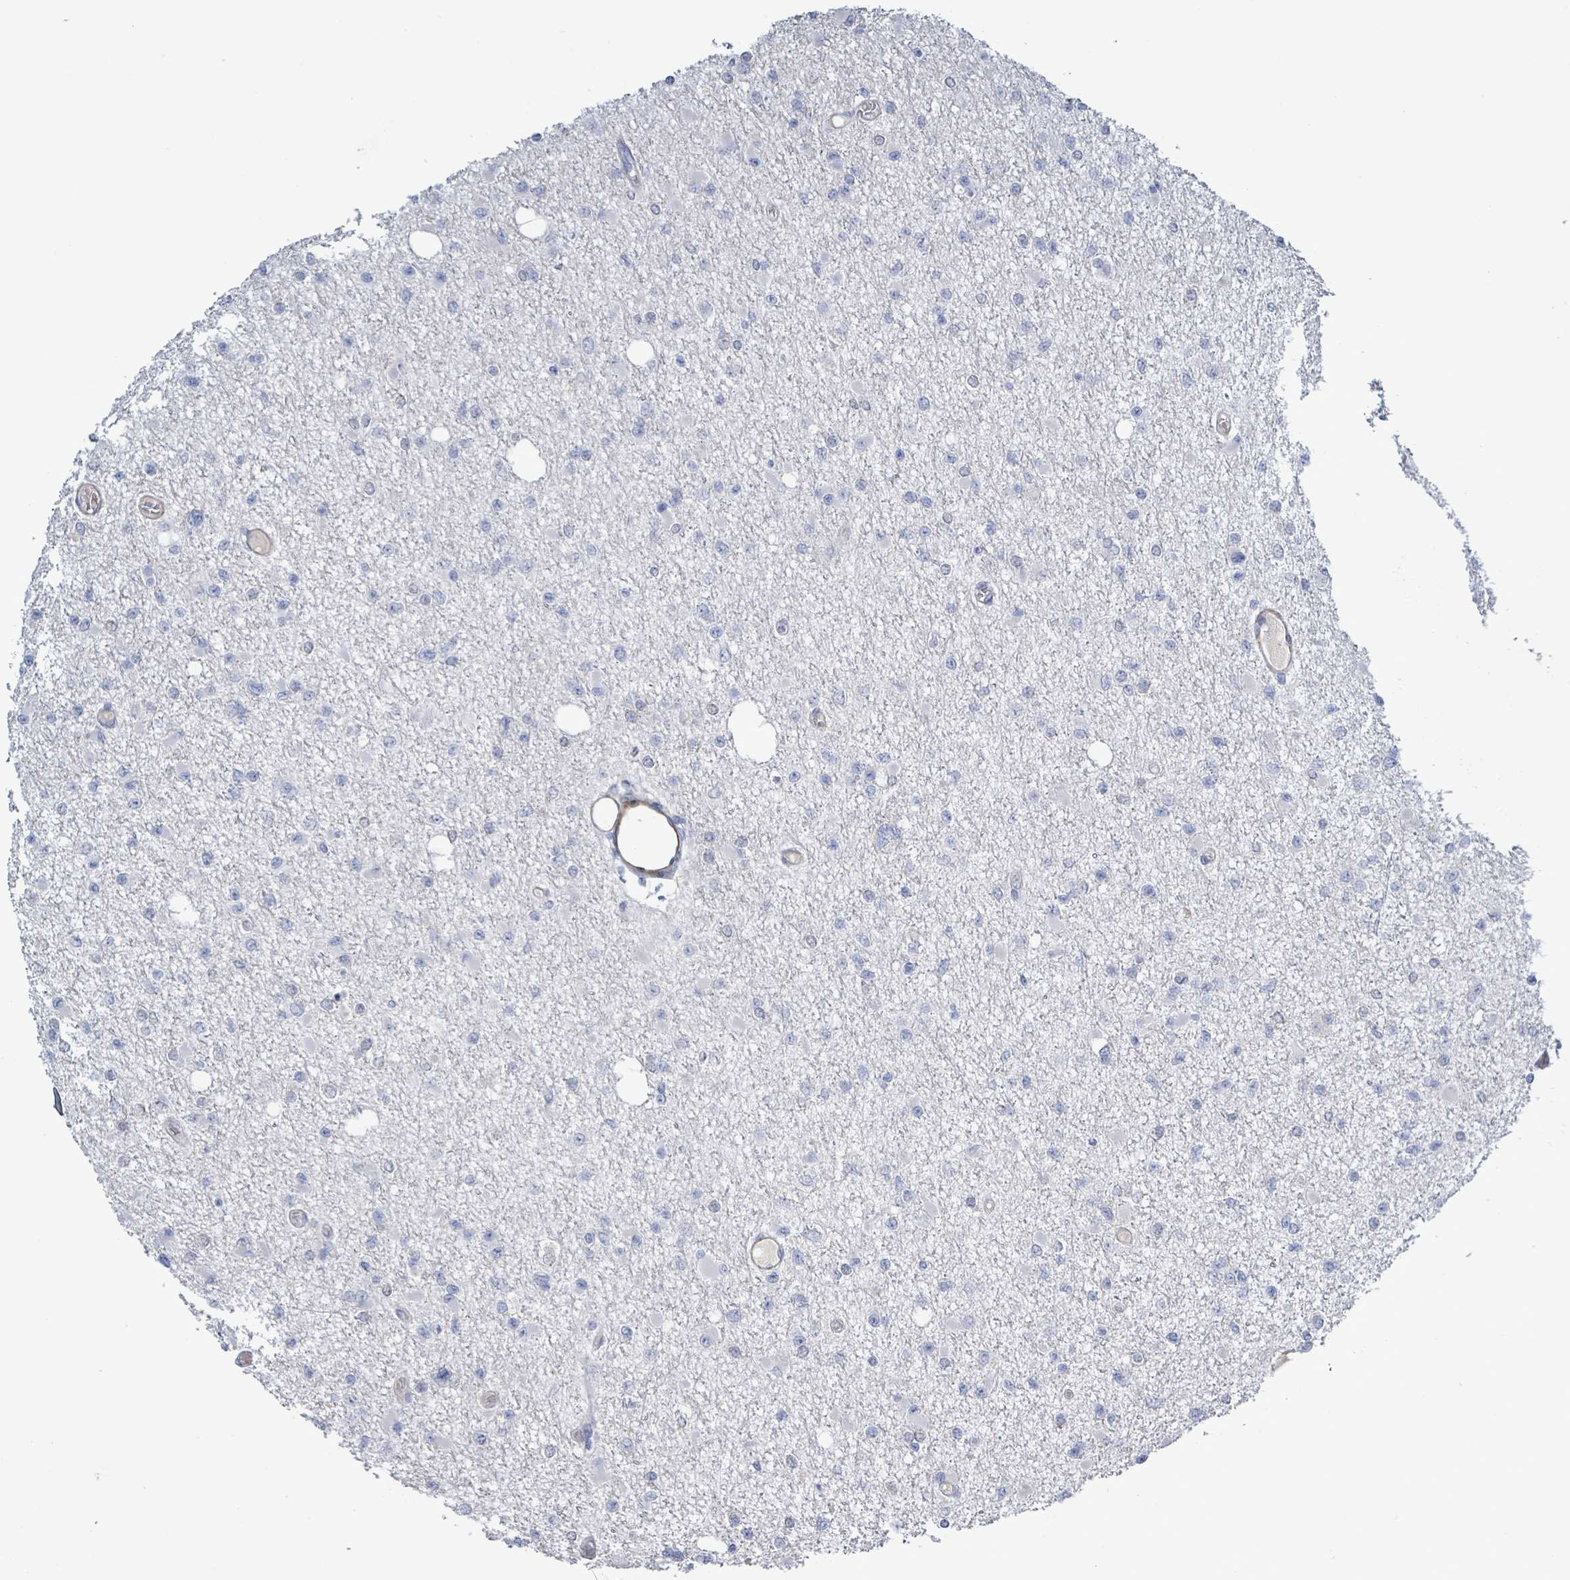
{"staining": {"intensity": "negative", "quantity": "none", "location": "none"}, "tissue": "glioma", "cell_type": "Tumor cells", "image_type": "cancer", "snomed": [{"axis": "morphology", "description": "Glioma, malignant, Low grade"}, {"axis": "topography", "description": "Brain"}], "caption": "There is no significant staining in tumor cells of low-grade glioma (malignant).", "gene": "DMRTC1B", "patient": {"sex": "female", "age": 22}}